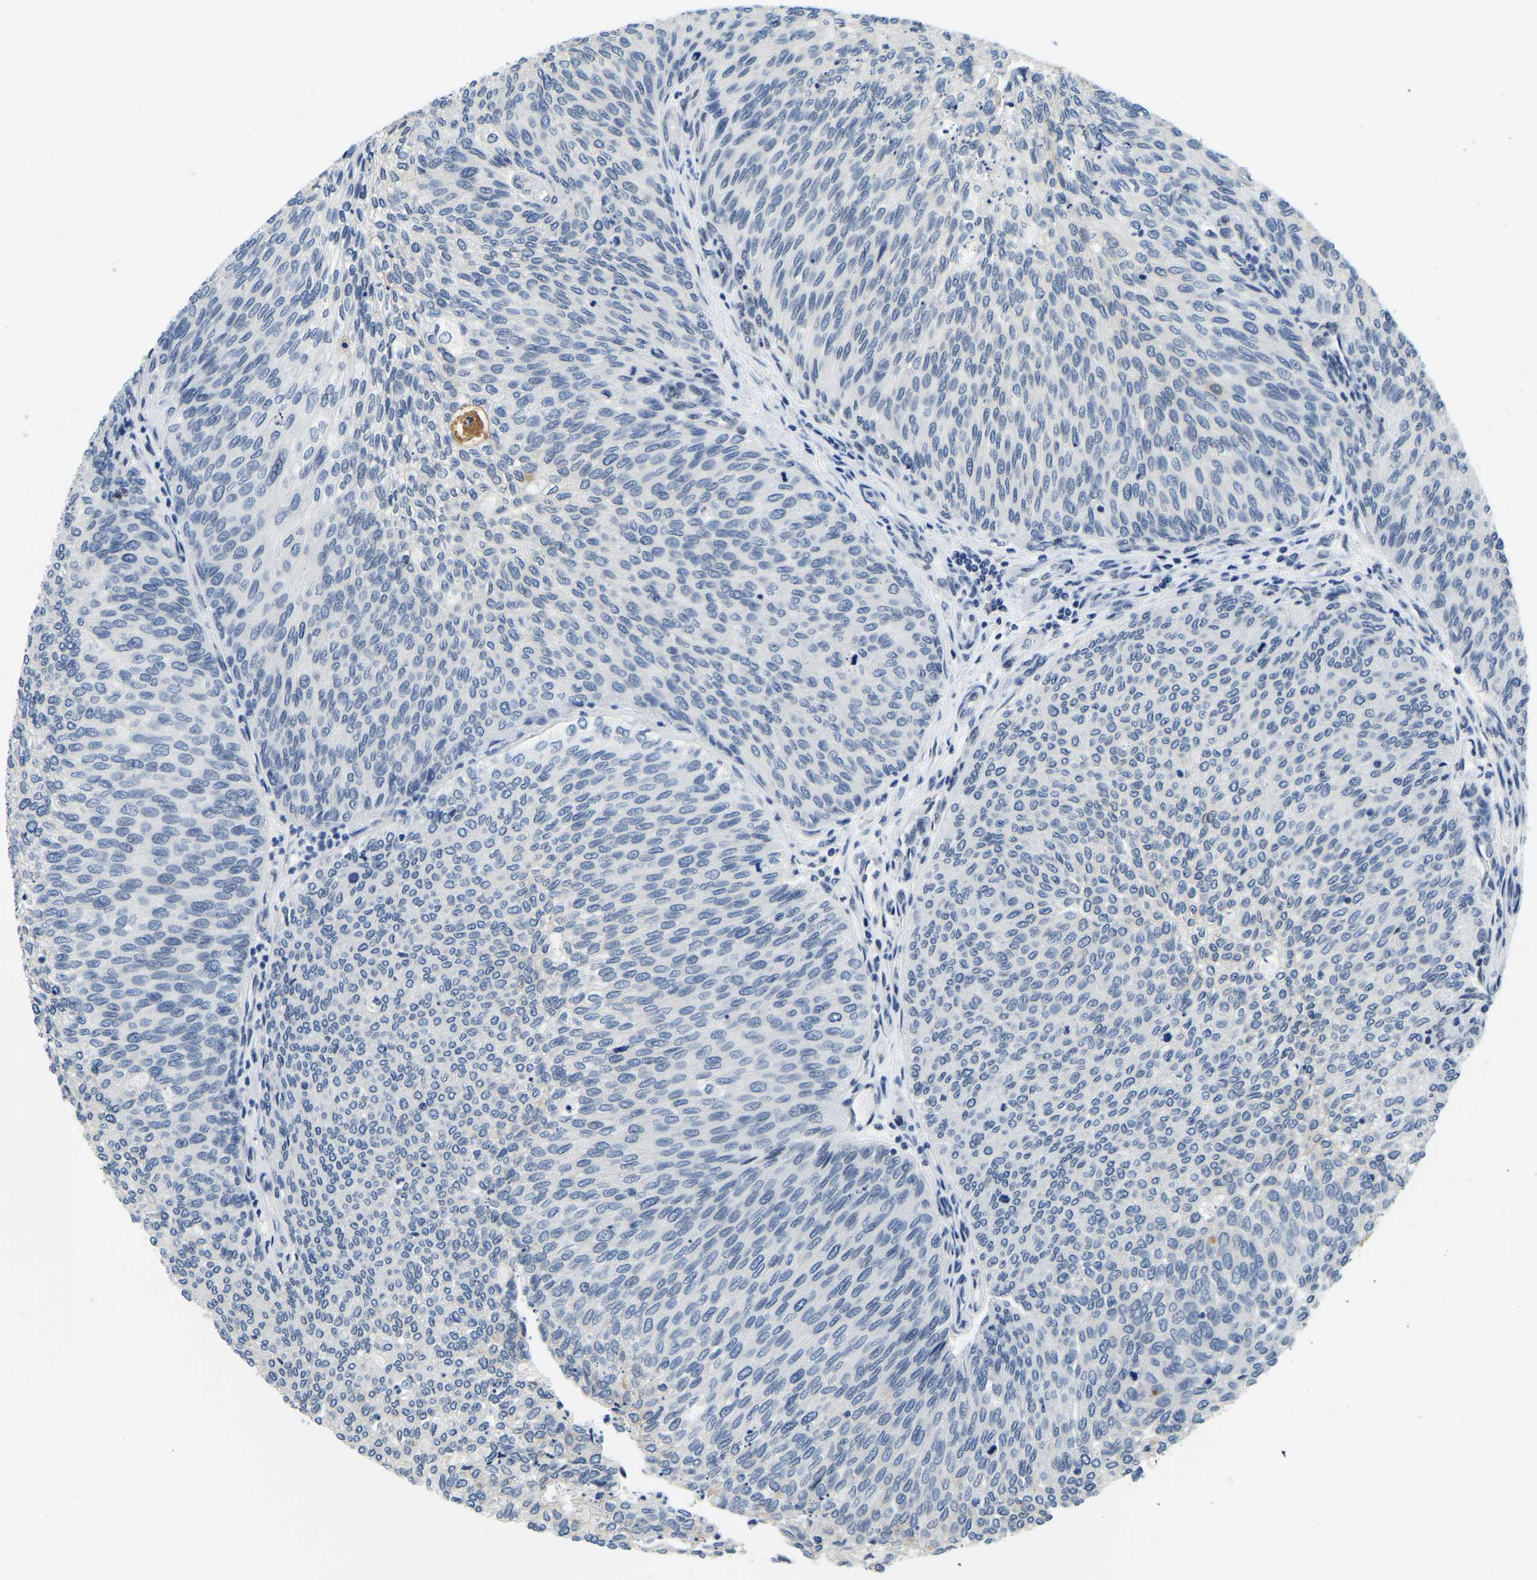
{"staining": {"intensity": "negative", "quantity": "none", "location": "none"}, "tissue": "urothelial cancer", "cell_type": "Tumor cells", "image_type": "cancer", "snomed": [{"axis": "morphology", "description": "Urothelial carcinoma, Low grade"}, {"axis": "topography", "description": "Urinary bladder"}], "caption": "An immunohistochemistry micrograph of urothelial cancer is shown. There is no staining in tumor cells of urothelial cancer.", "gene": "RANBP2", "patient": {"sex": "female", "age": 79}}